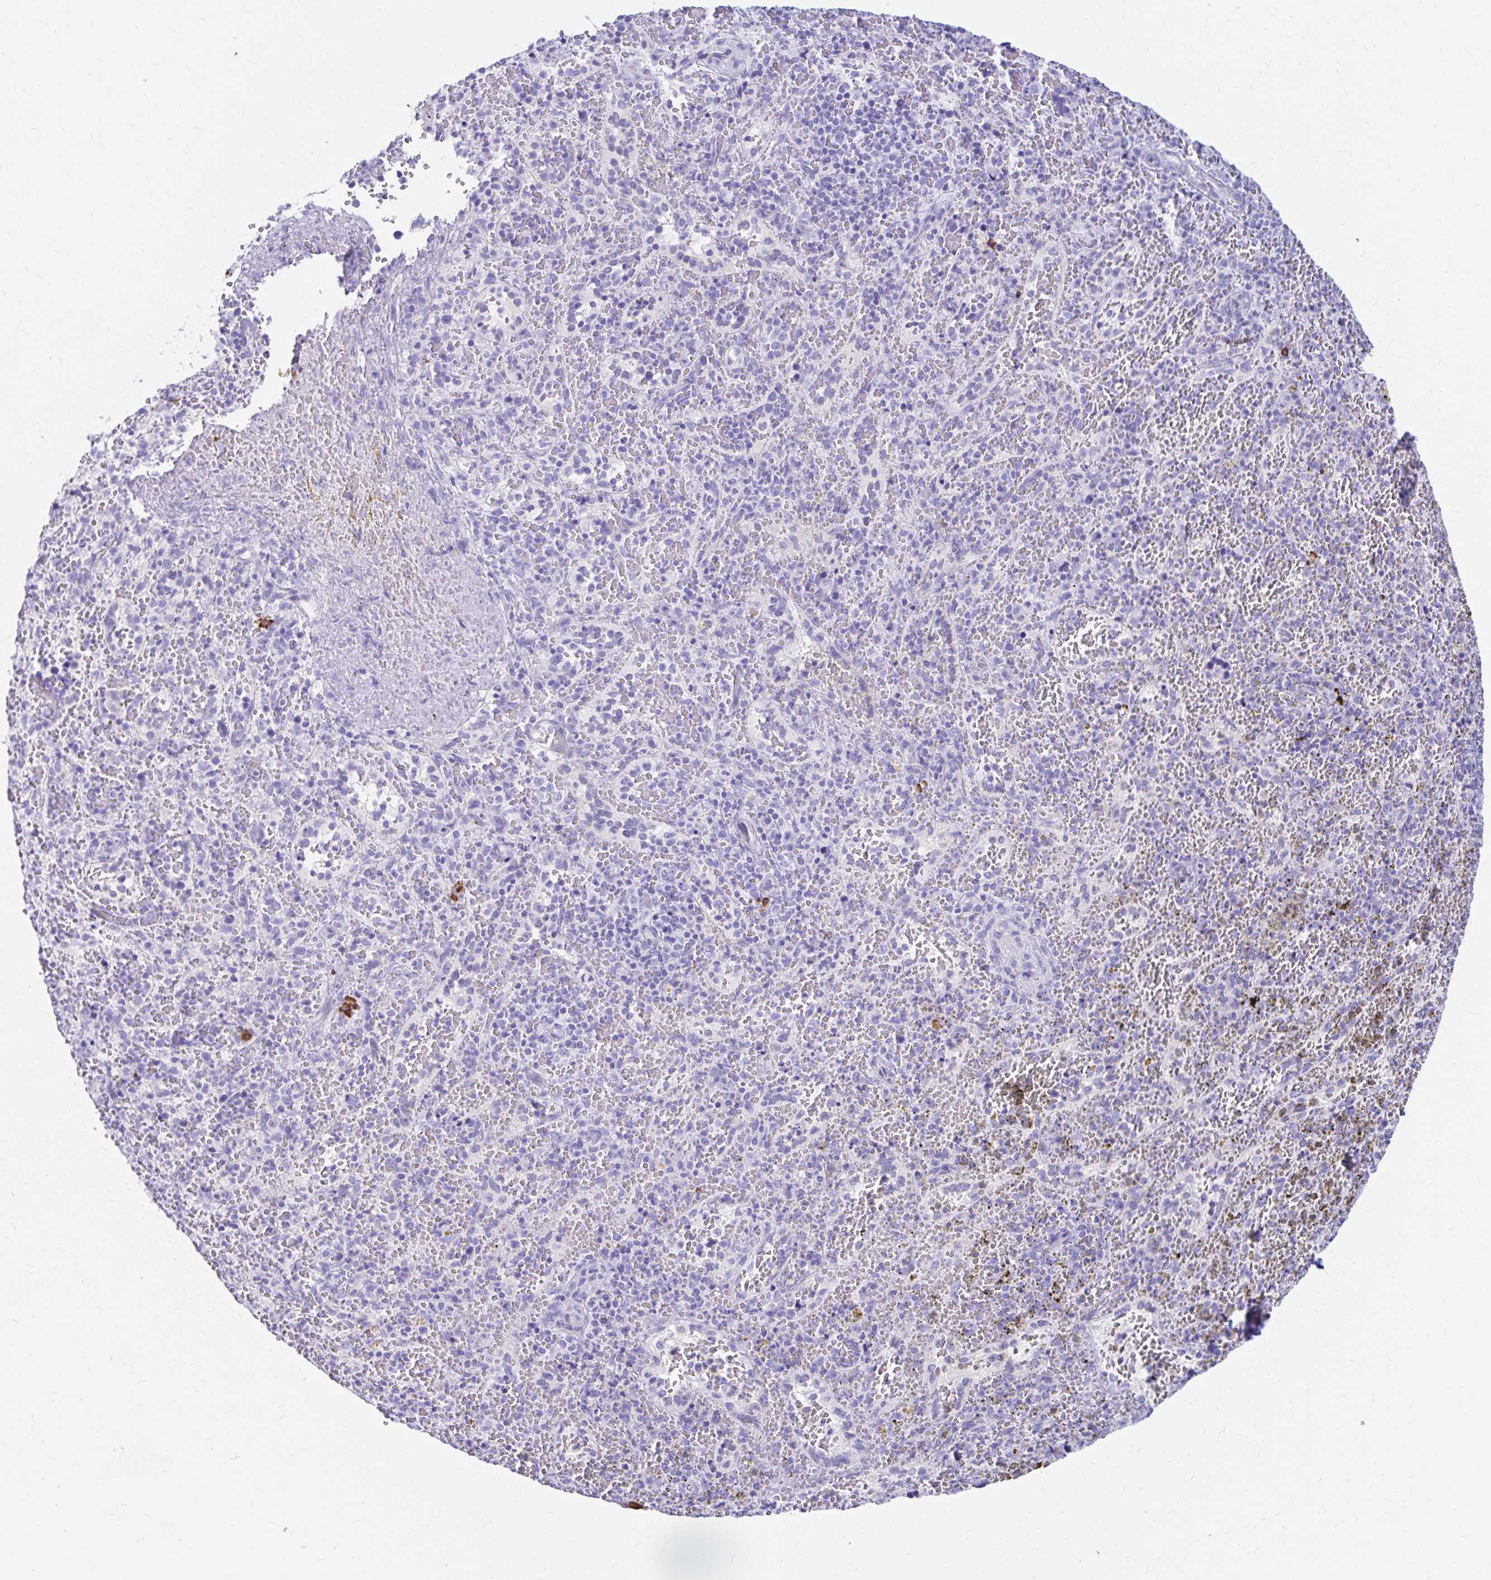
{"staining": {"intensity": "negative", "quantity": "none", "location": "none"}, "tissue": "spleen", "cell_type": "Cells in red pulp", "image_type": "normal", "snomed": [{"axis": "morphology", "description": "Normal tissue, NOS"}, {"axis": "topography", "description": "Spleen"}], "caption": "Immunohistochemistry of normal spleen reveals no expression in cells in red pulp.", "gene": "NSG2", "patient": {"sex": "female", "age": 50}}